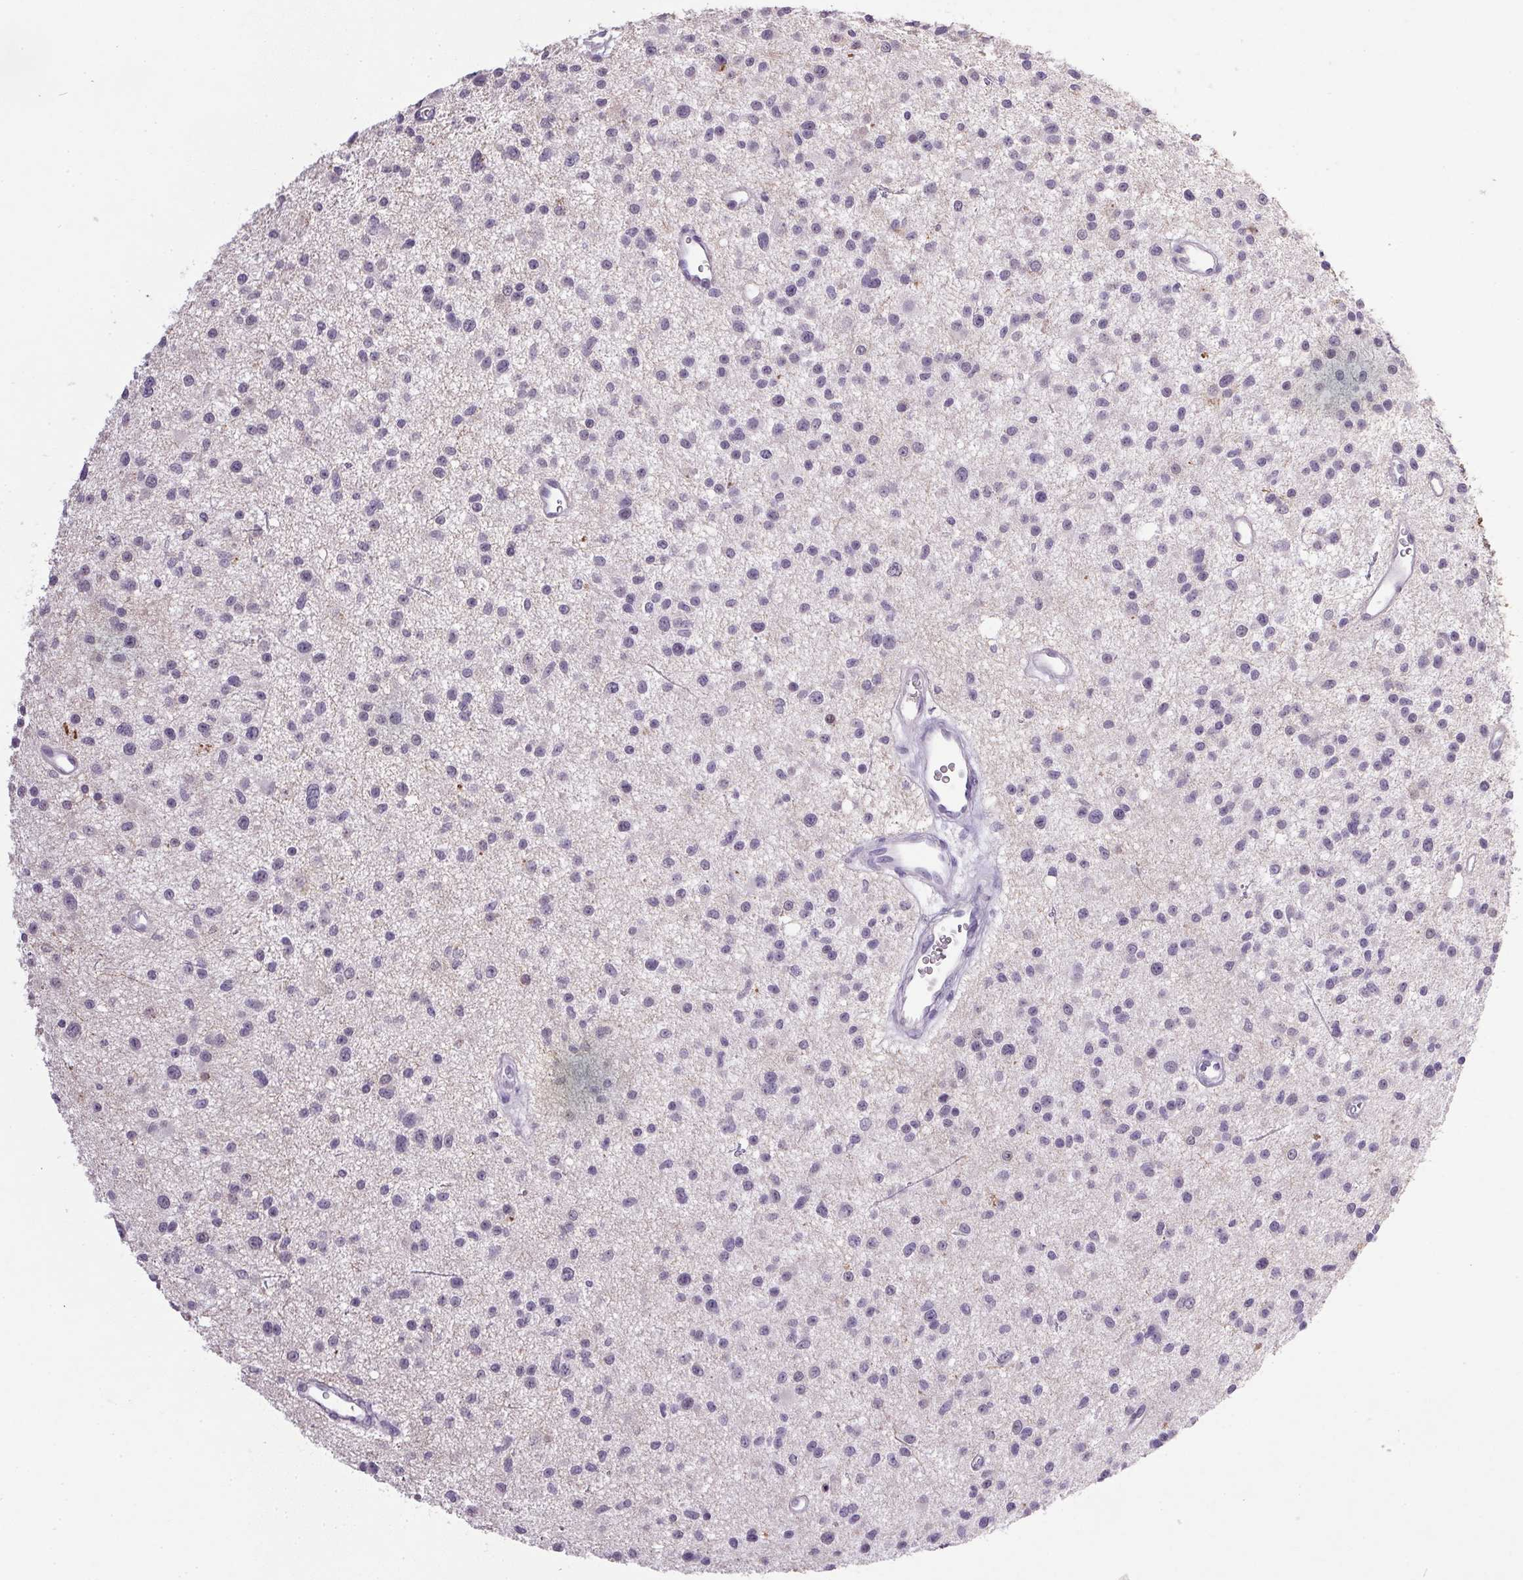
{"staining": {"intensity": "negative", "quantity": "none", "location": "none"}, "tissue": "glioma", "cell_type": "Tumor cells", "image_type": "cancer", "snomed": [{"axis": "morphology", "description": "Glioma, malignant, Low grade"}, {"axis": "topography", "description": "Brain"}], "caption": "An IHC histopathology image of glioma is shown. There is no staining in tumor cells of glioma.", "gene": "TRDN", "patient": {"sex": "male", "age": 43}}